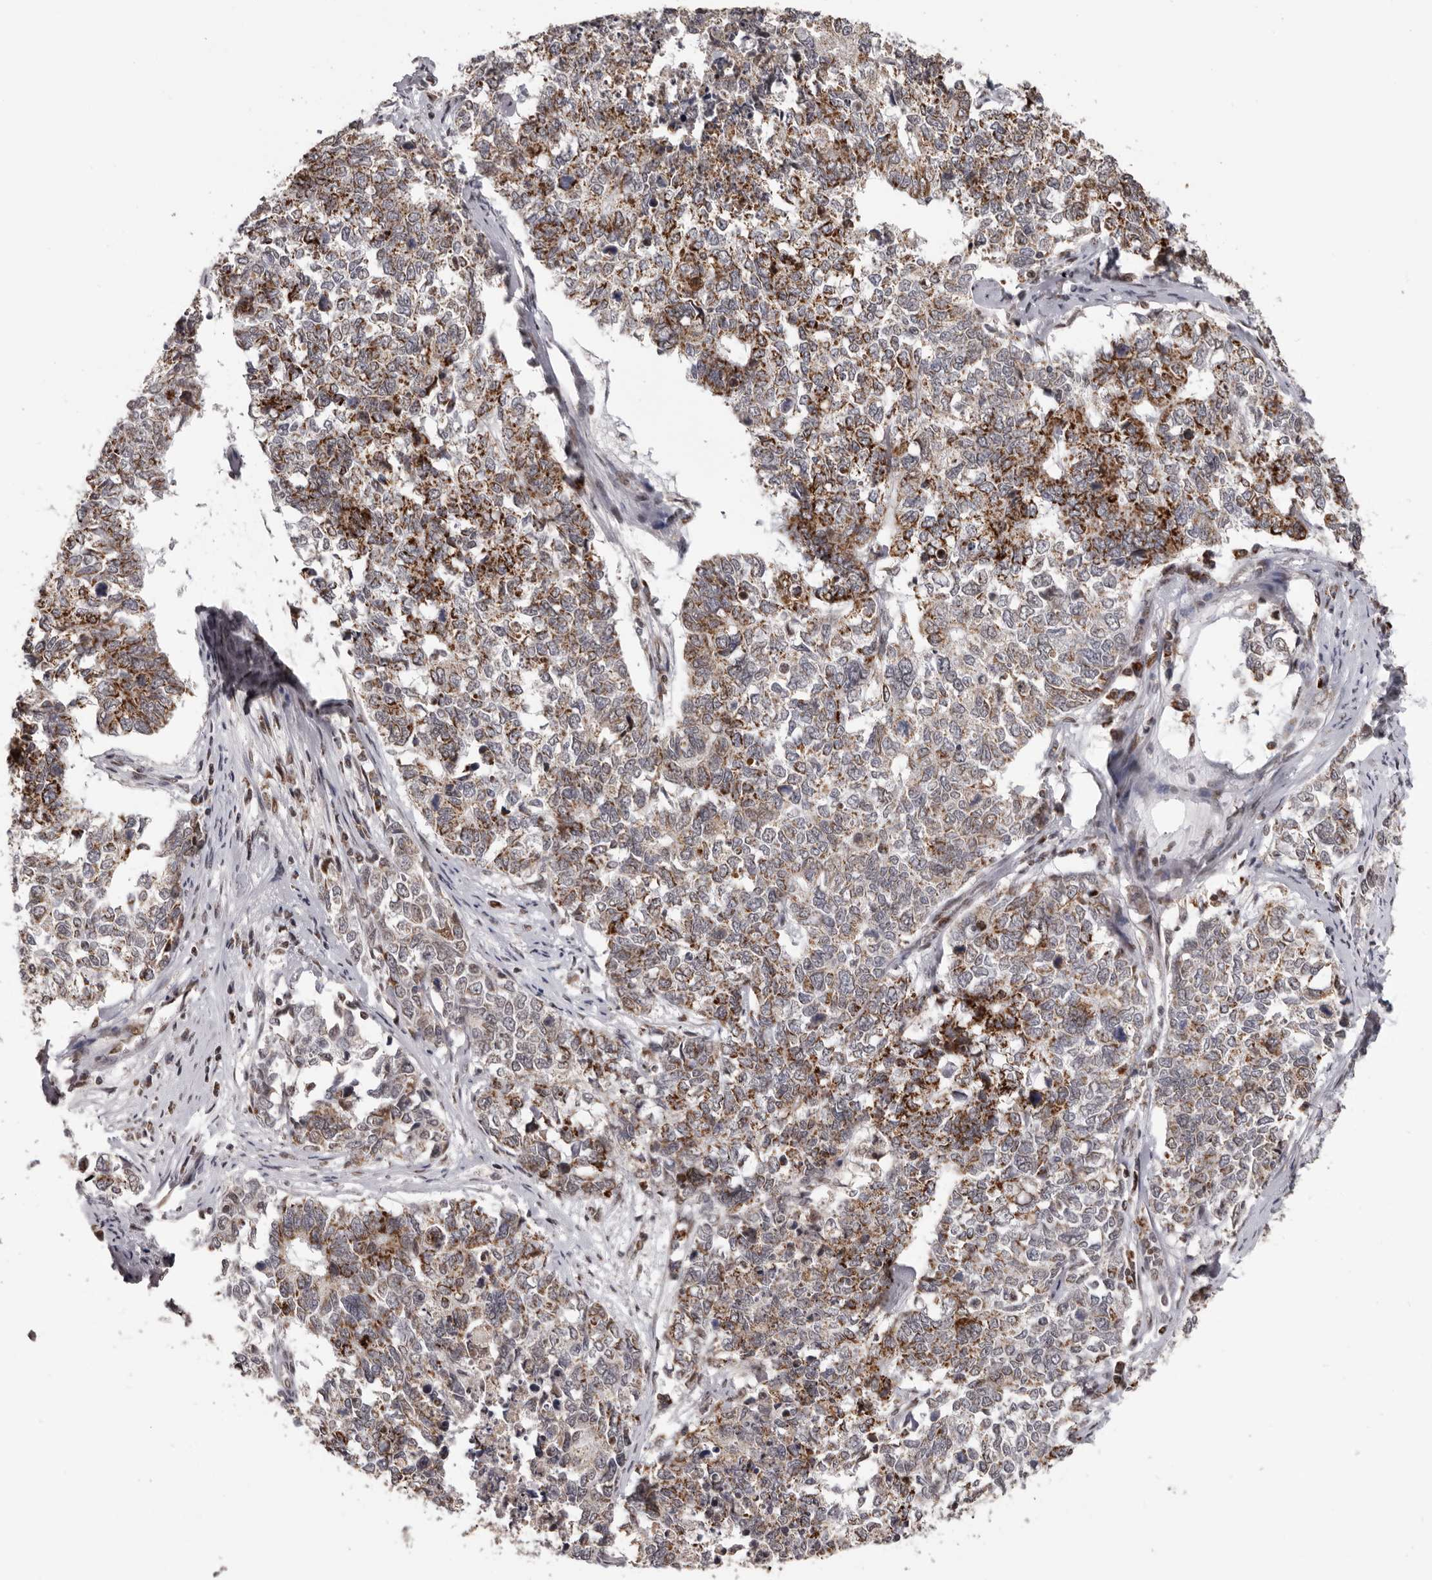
{"staining": {"intensity": "moderate", "quantity": ">75%", "location": "cytoplasmic/membranous"}, "tissue": "cervical cancer", "cell_type": "Tumor cells", "image_type": "cancer", "snomed": [{"axis": "morphology", "description": "Squamous cell carcinoma, NOS"}, {"axis": "topography", "description": "Cervix"}], "caption": "This histopathology image displays cervical cancer stained with IHC to label a protein in brown. The cytoplasmic/membranous of tumor cells show moderate positivity for the protein. Nuclei are counter-stained blue.", "gene": "C17orf99", "patient": {"sex": "female", "age": 63}}